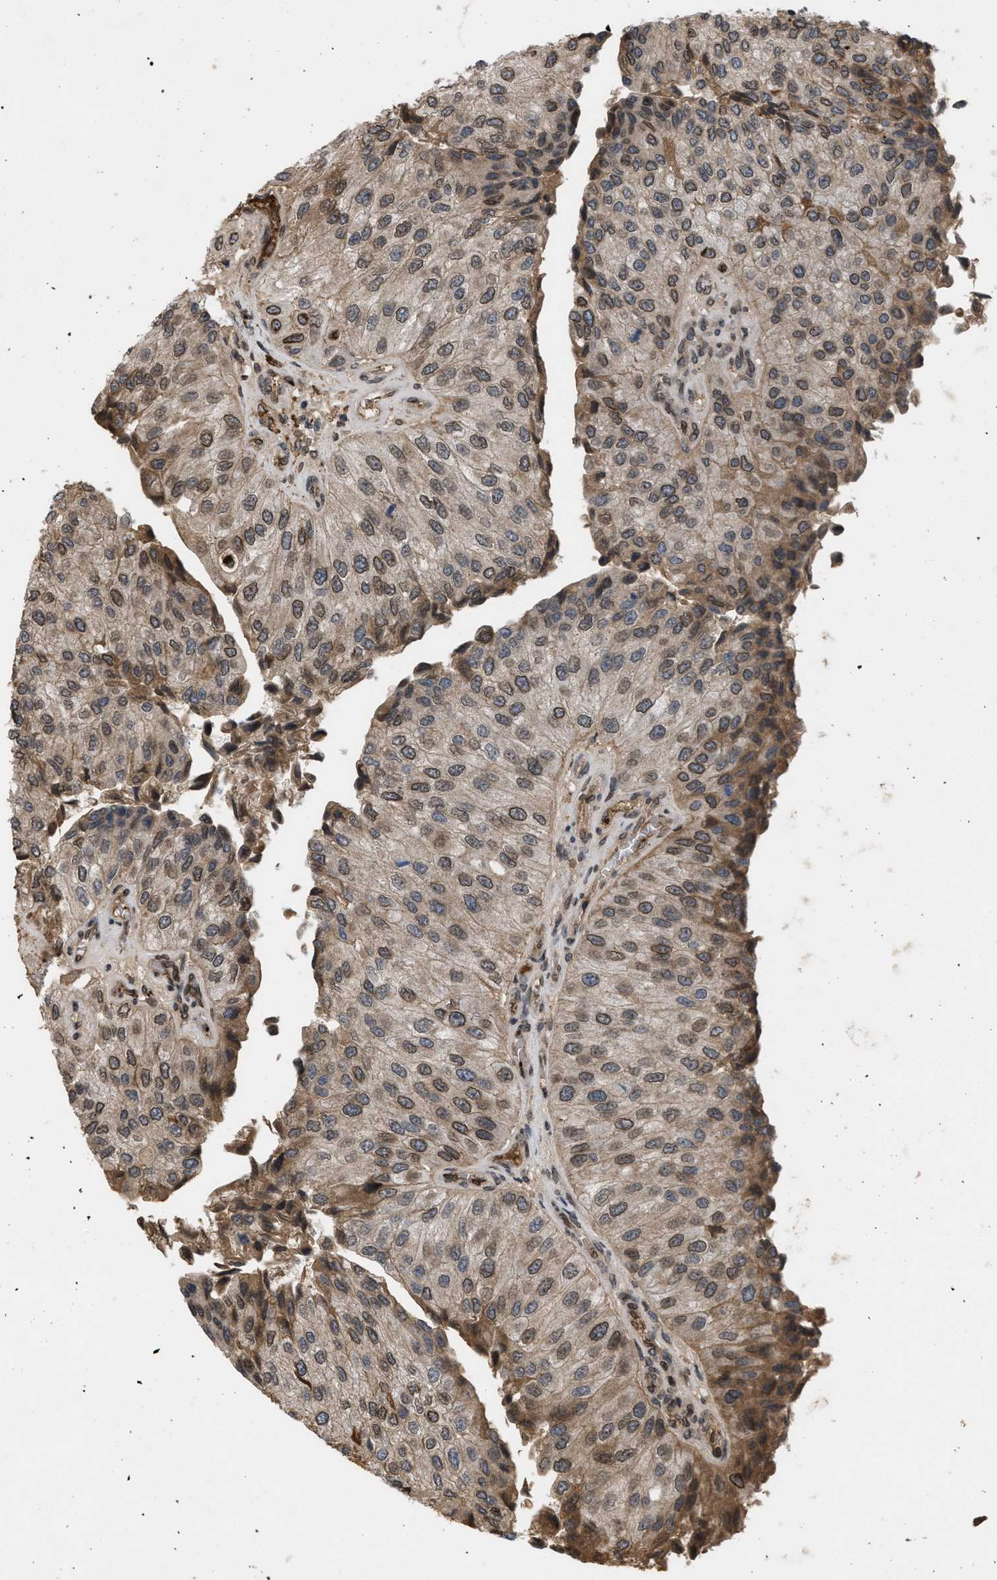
{"staining": {"intensity": "moderate", "quantity": ">75%", "location": "cytoplasmic/membranous,nuclear"}, "tissue": "urothelial cancer", "cell_type": "Tumor cells", "image_type": "cancer", "snomed": [{"axis": "morphology", "description": "Urothelial carcinoma, High grade"}, {"axis": "topography", "description": "Kidney"}, {"axis": "topography", "description": "Urinary bladder"}], "caption": "This image displays immunohistochemistry (IHC) staining of human high-grade urothelial carcinoma, with medium moderate cytoplasmic/membranous and nuclear staining in approximately >75% of tumor cells.", "gene": "CRY1", "patient": {"sex": "male", "age": 77}}